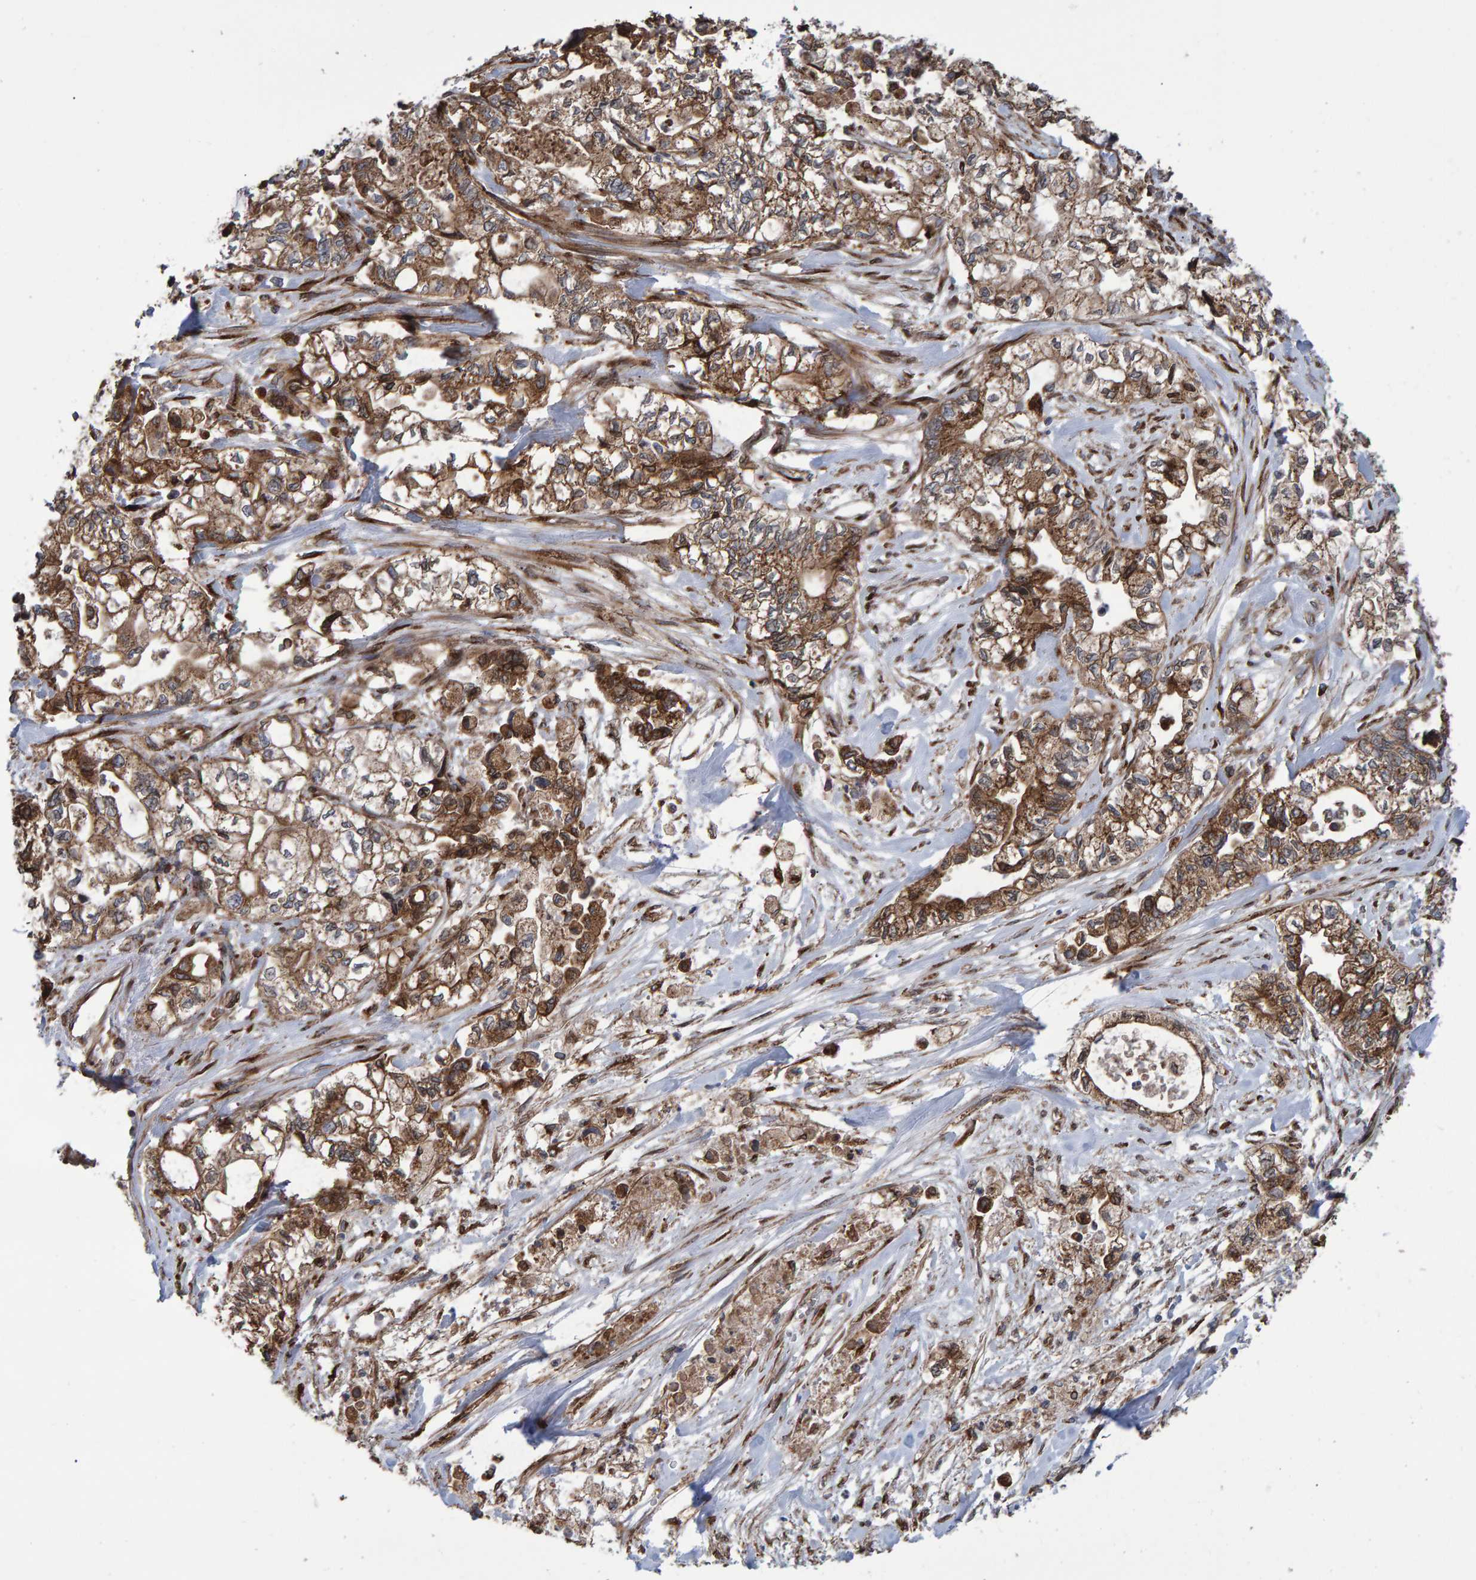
{"staining": {"intensity": "moderate", "quantity": ">75%", "location": "cytoplasmic/membranous"}, "tissue": "pancreatic cancer", "cell_type": "Tumor cells", "image_type": "cancer", "snomed": [{"axis": "morphology", "description": "Adenocarcinoma, NOS"}, {"axis": "topography", "description": "Pancreas"}], "caption": "DAB (3,3'-diaminobenzidine) immunohistochemical staining of pancreatic cancer (adenocarcinoma) displays moderate cytoplasmic/membranous protein staining in about >75% of tumor cells.", "gene": "FAM117A", "patient": {"sex": "male", "age": 79}}